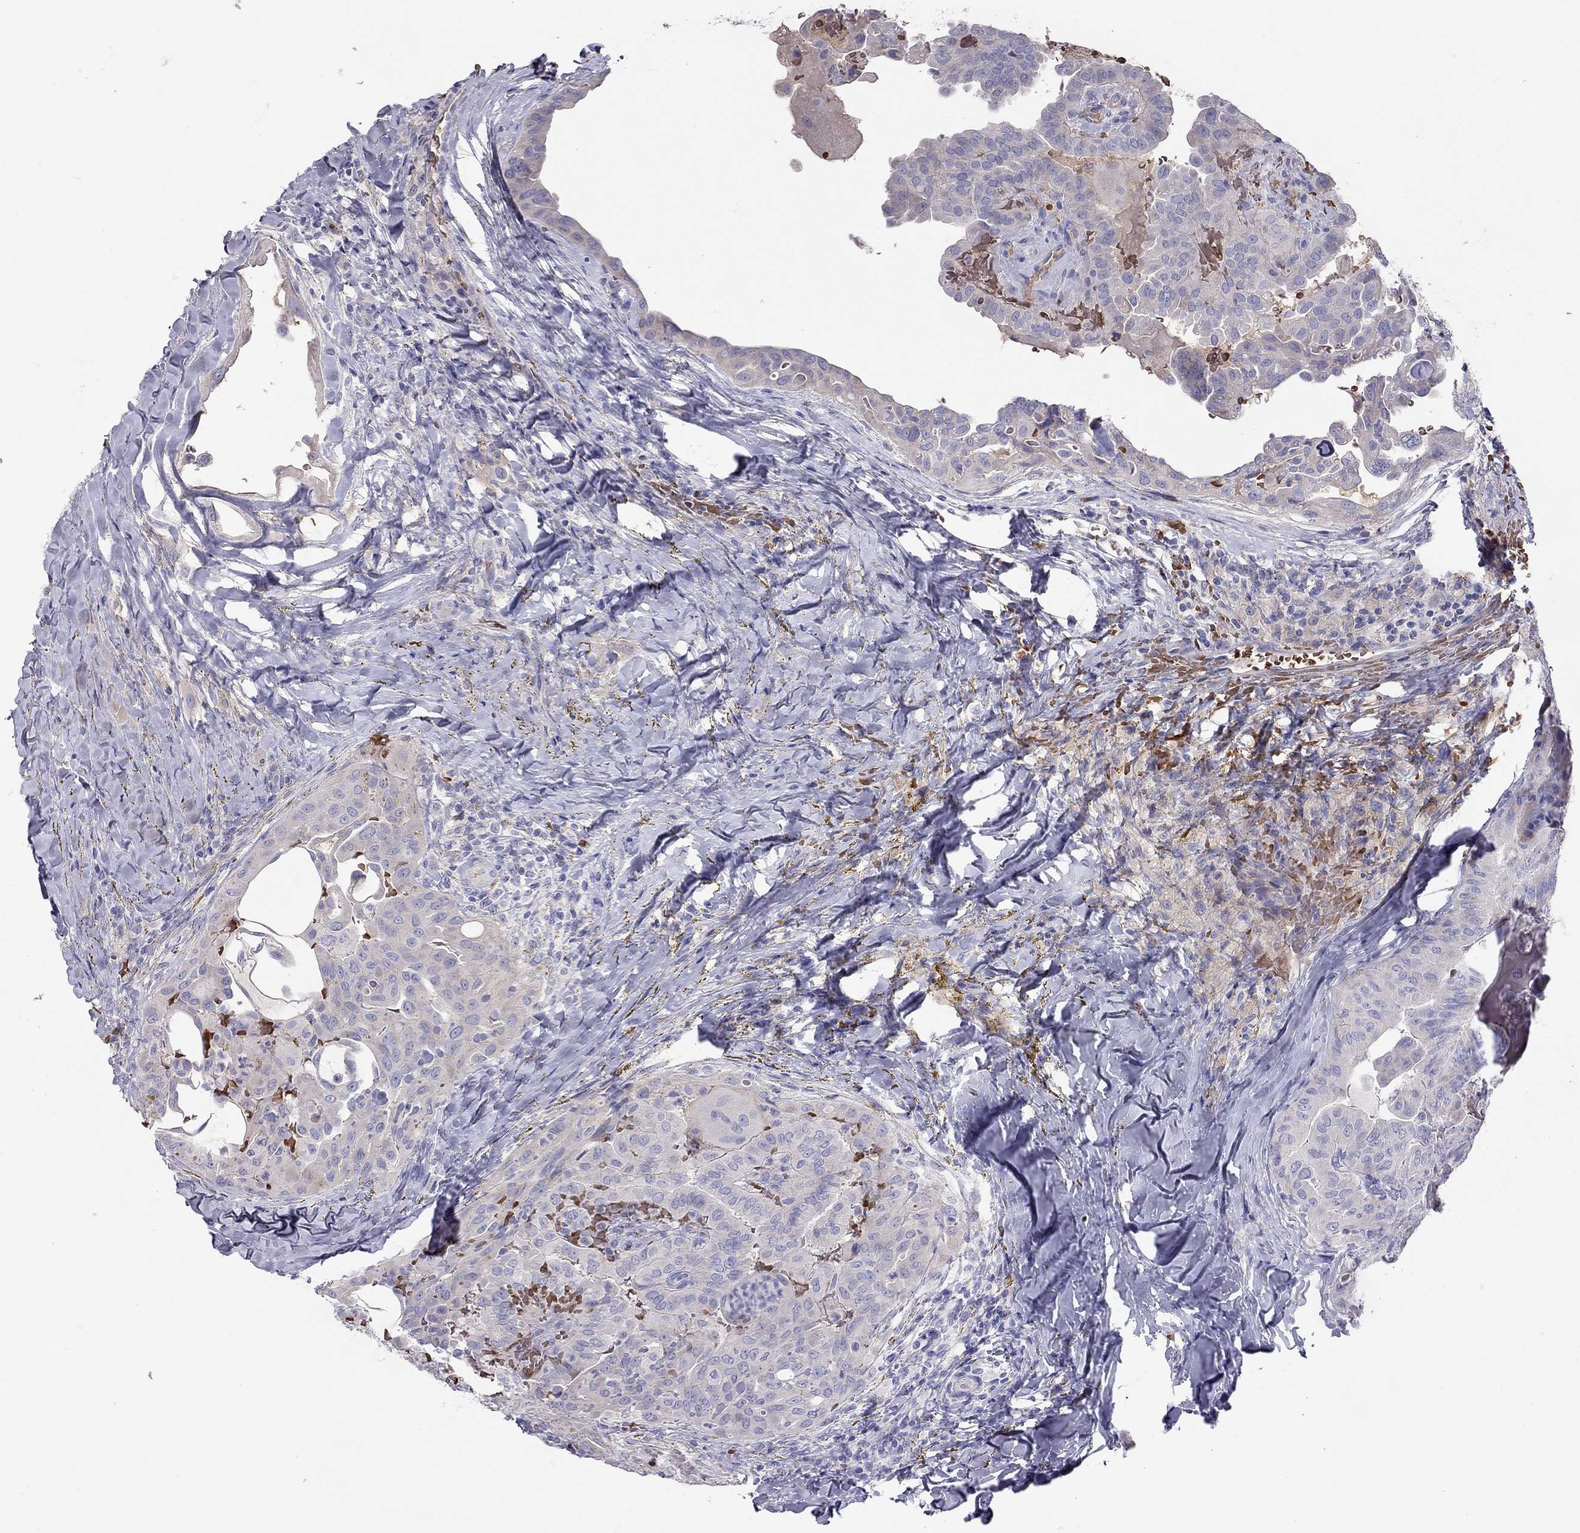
{"staining": {"intensity": "negative", "quantity": "none", "location": "none"}, "tissue": "thyroid cancer", "cell_type": "Tumor cells", "image_type": "cancer", "snomed": [{"axis": "morphology", "description": "Papillary adenocarcinoma, NOS"}, {"axis": "topography", "description": "Thyroid gland"}], "caption": "Immunohistochemistry micrograph of human thyroid cancer (papillary adenocarcinoma) stained for a protein (brown), which reveals no expression in tumor cells.", "gene": "RHD", "patient": {"sex": "female", "age": 68}}